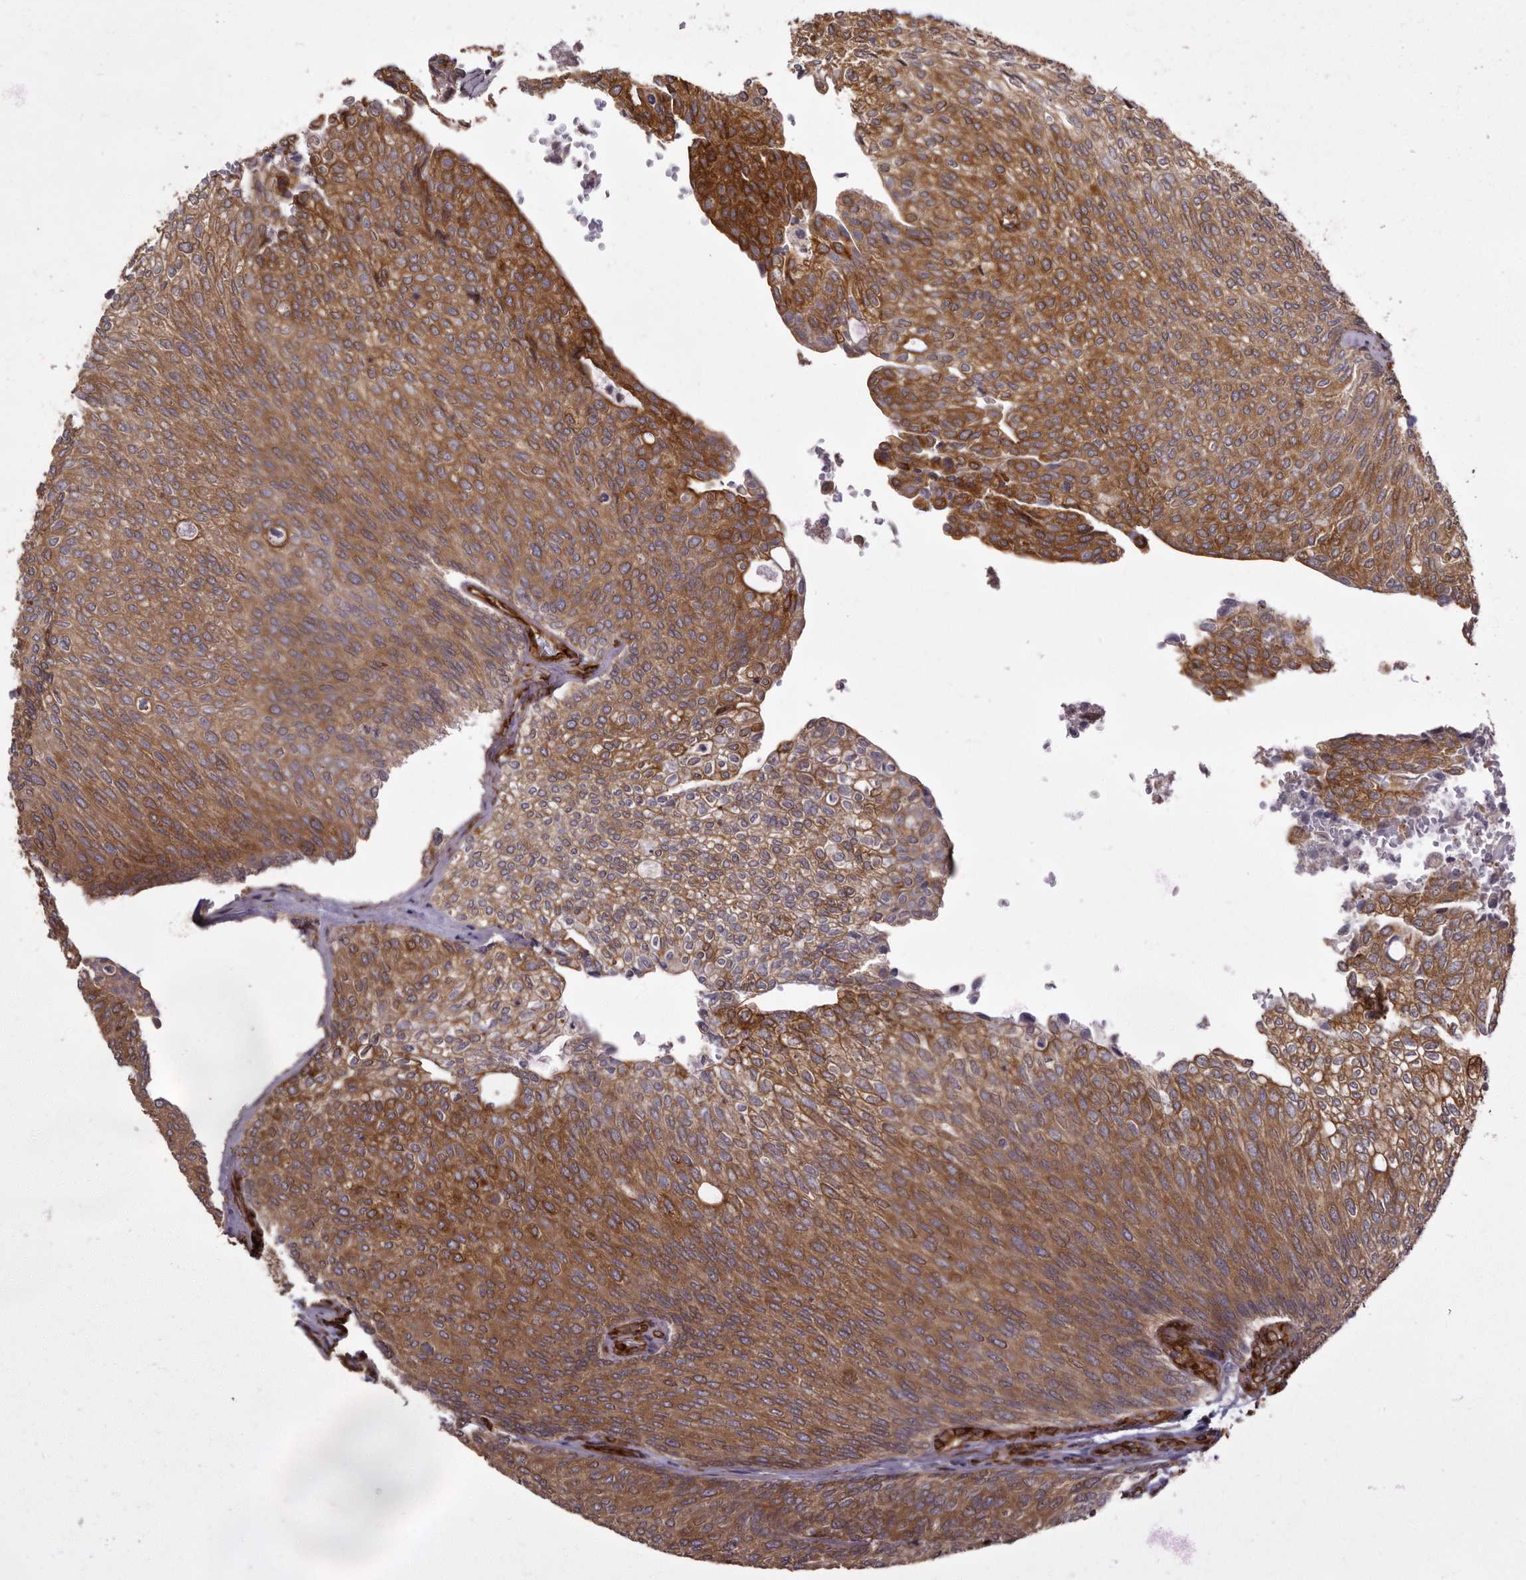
{"staining": {"intensity": "moderate", "quantity": ">75%", "location": "cytoplasmic/membranous"}, "tissue": "urothelial cancer", "cell_type": "Tumor cells", "image_type": "cancer", "snomed": [{"axis": "morphology", "description": "Urothelial carcinoma, Low grade"}, {"axis": "topography", "description": "Urinary bladder"}], "caption": "A micrograph showing moderate cytoplasmic/membranous staining in about >75% of tumor cells in low-grade urothelial carcinoma, as visualized by brown immunohistochemical staining.", "gene": "WDTC1", "patient": {"sex": "female", "age": 79}}